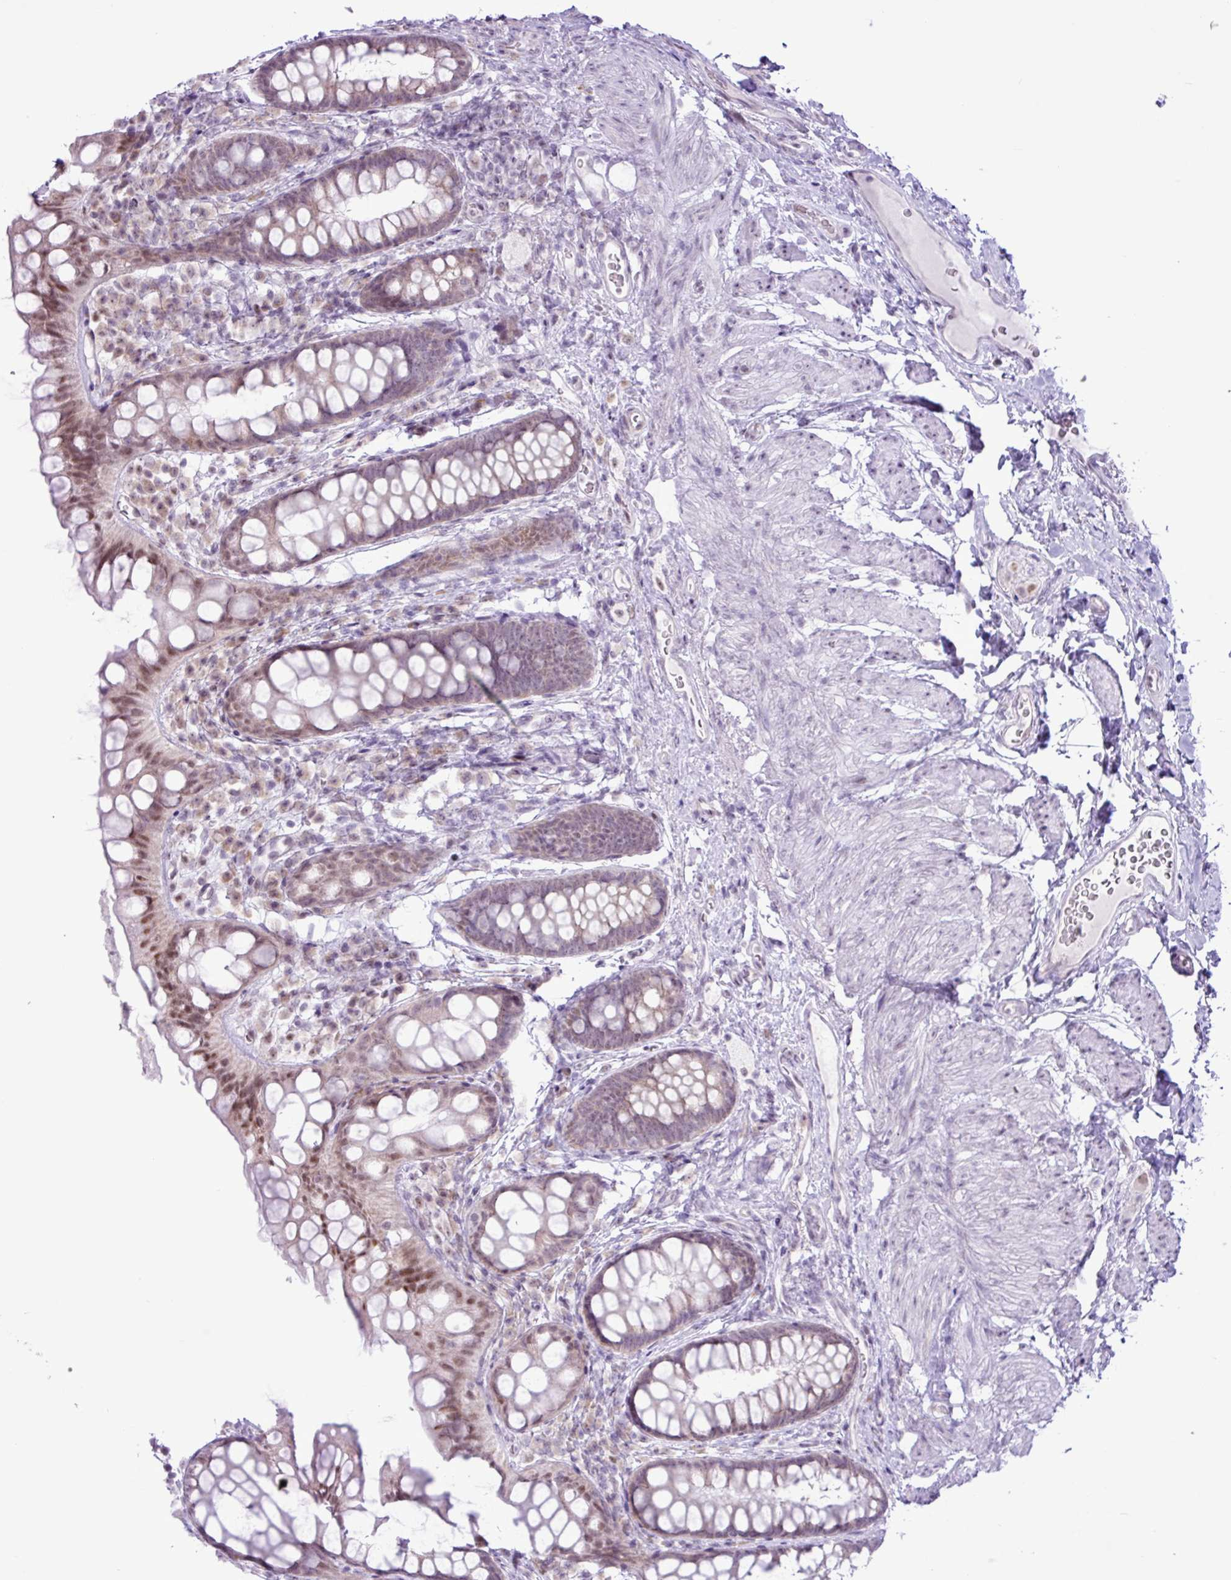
{"staining": {"intensity": "moderate", "quantity": "25%-75%", "location": "nuclear"}, "tissue": "rectum", "cell_type": "Glandular cells", "image_type": "normal", "snomed": [{"axis": "morphology", "description": "Normal tissue, NOS"}, {"axis": "topography", "description": "Rectum"}, {"axis": "topography", "description": "Peripheral nerve tissue"}], "caption": "Human rectum stained with a brown dye exhibits moderate nuclear positive staining in approximately 25%-75% of glandular cells.", "gene": "ELOA2", "patient": {"sex": "female", "age": 69}}